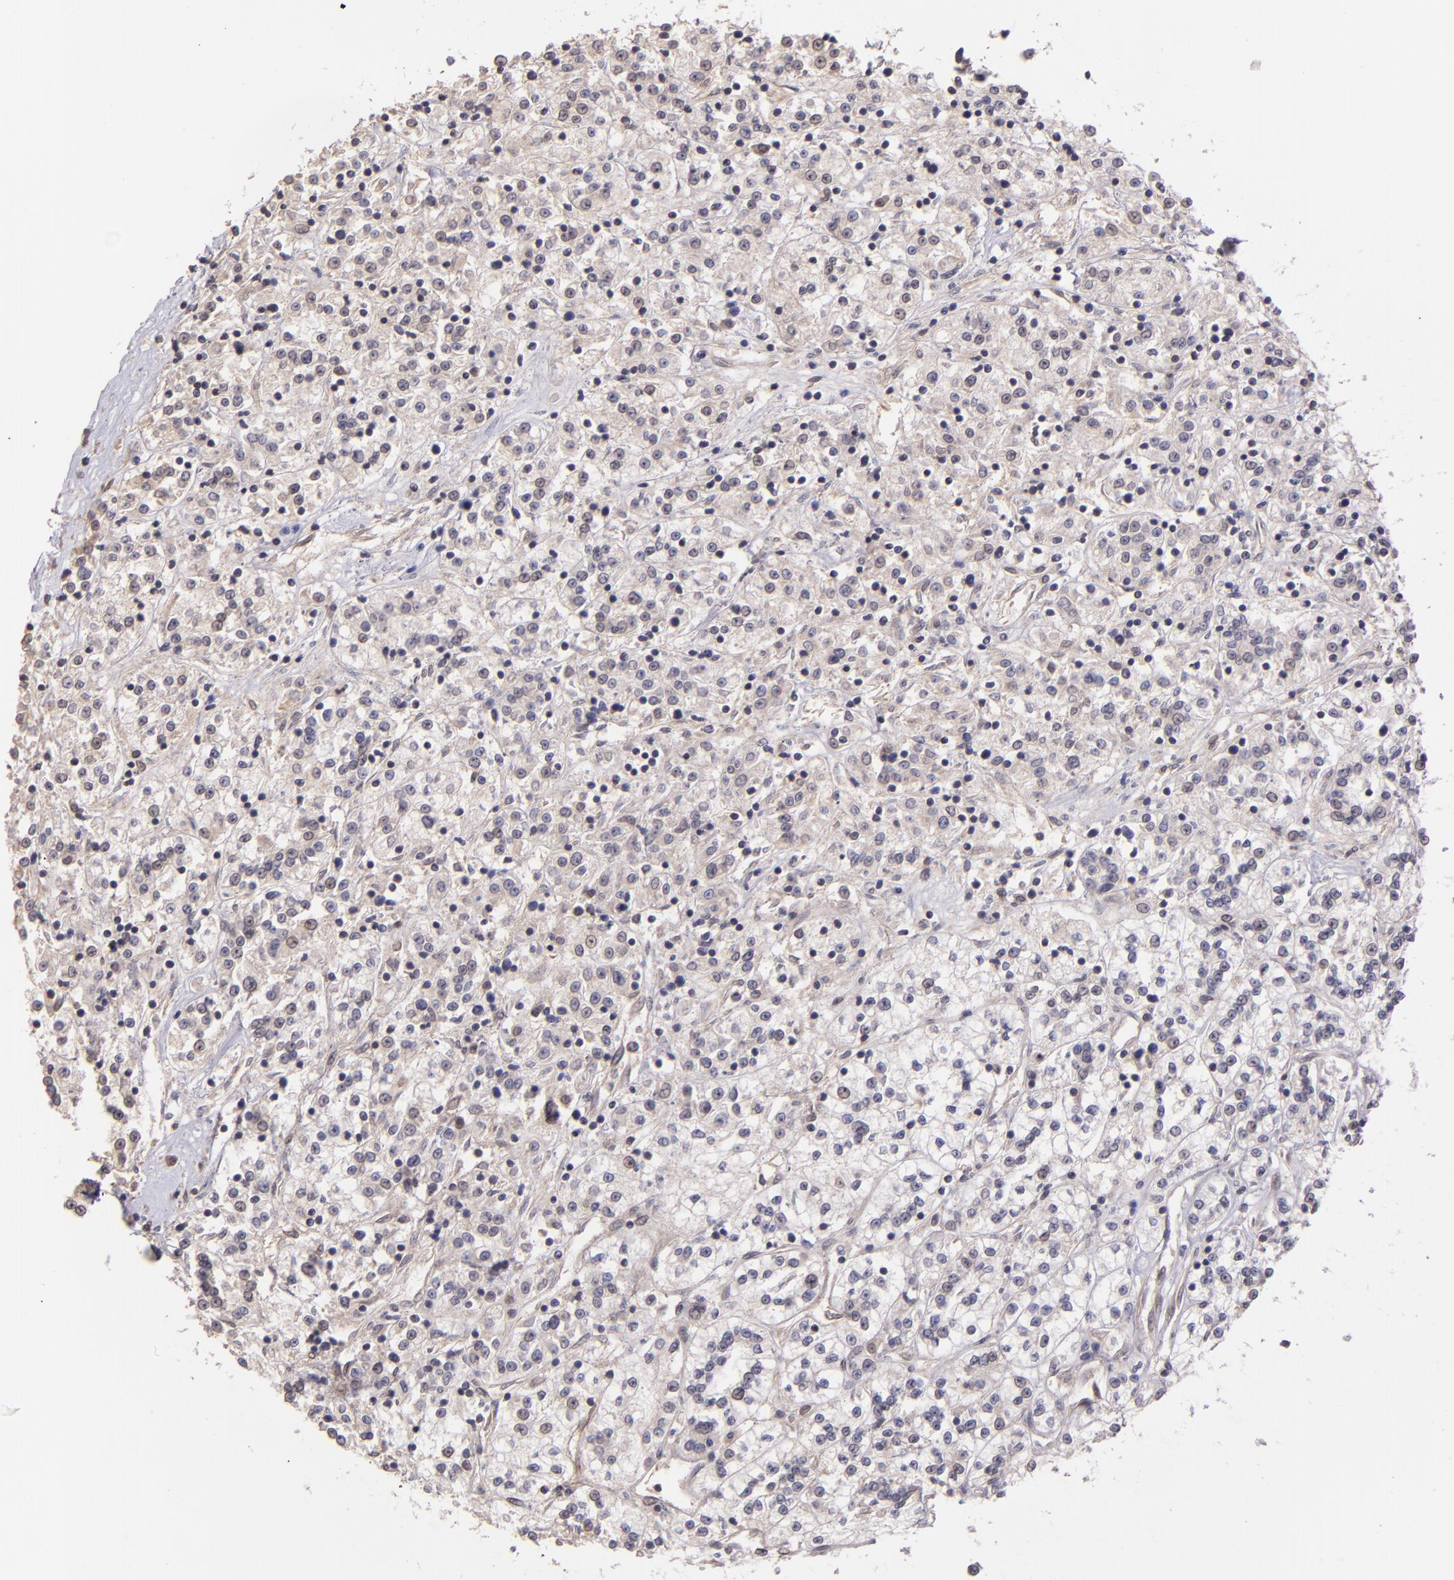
{"staining": {"intensity": "weak", "quantity": "<25%", "location": "nuclear"}, "tissue": "renal cancer", "cell_type": "Tumor cells", "image_type": "cancer", "snomed": [{"axis": "morphology", "description": "Adenocarcinoma, NOS"}, {"axis": "topography", "description": "Kidney"}], "caption": "This is an immunohistochemistry micrograph of human renal adenocarcinoma. There is no expression in tumor cells.", "gene": "NUP62CL", "patient": {"sex": "female", "age": 76}}